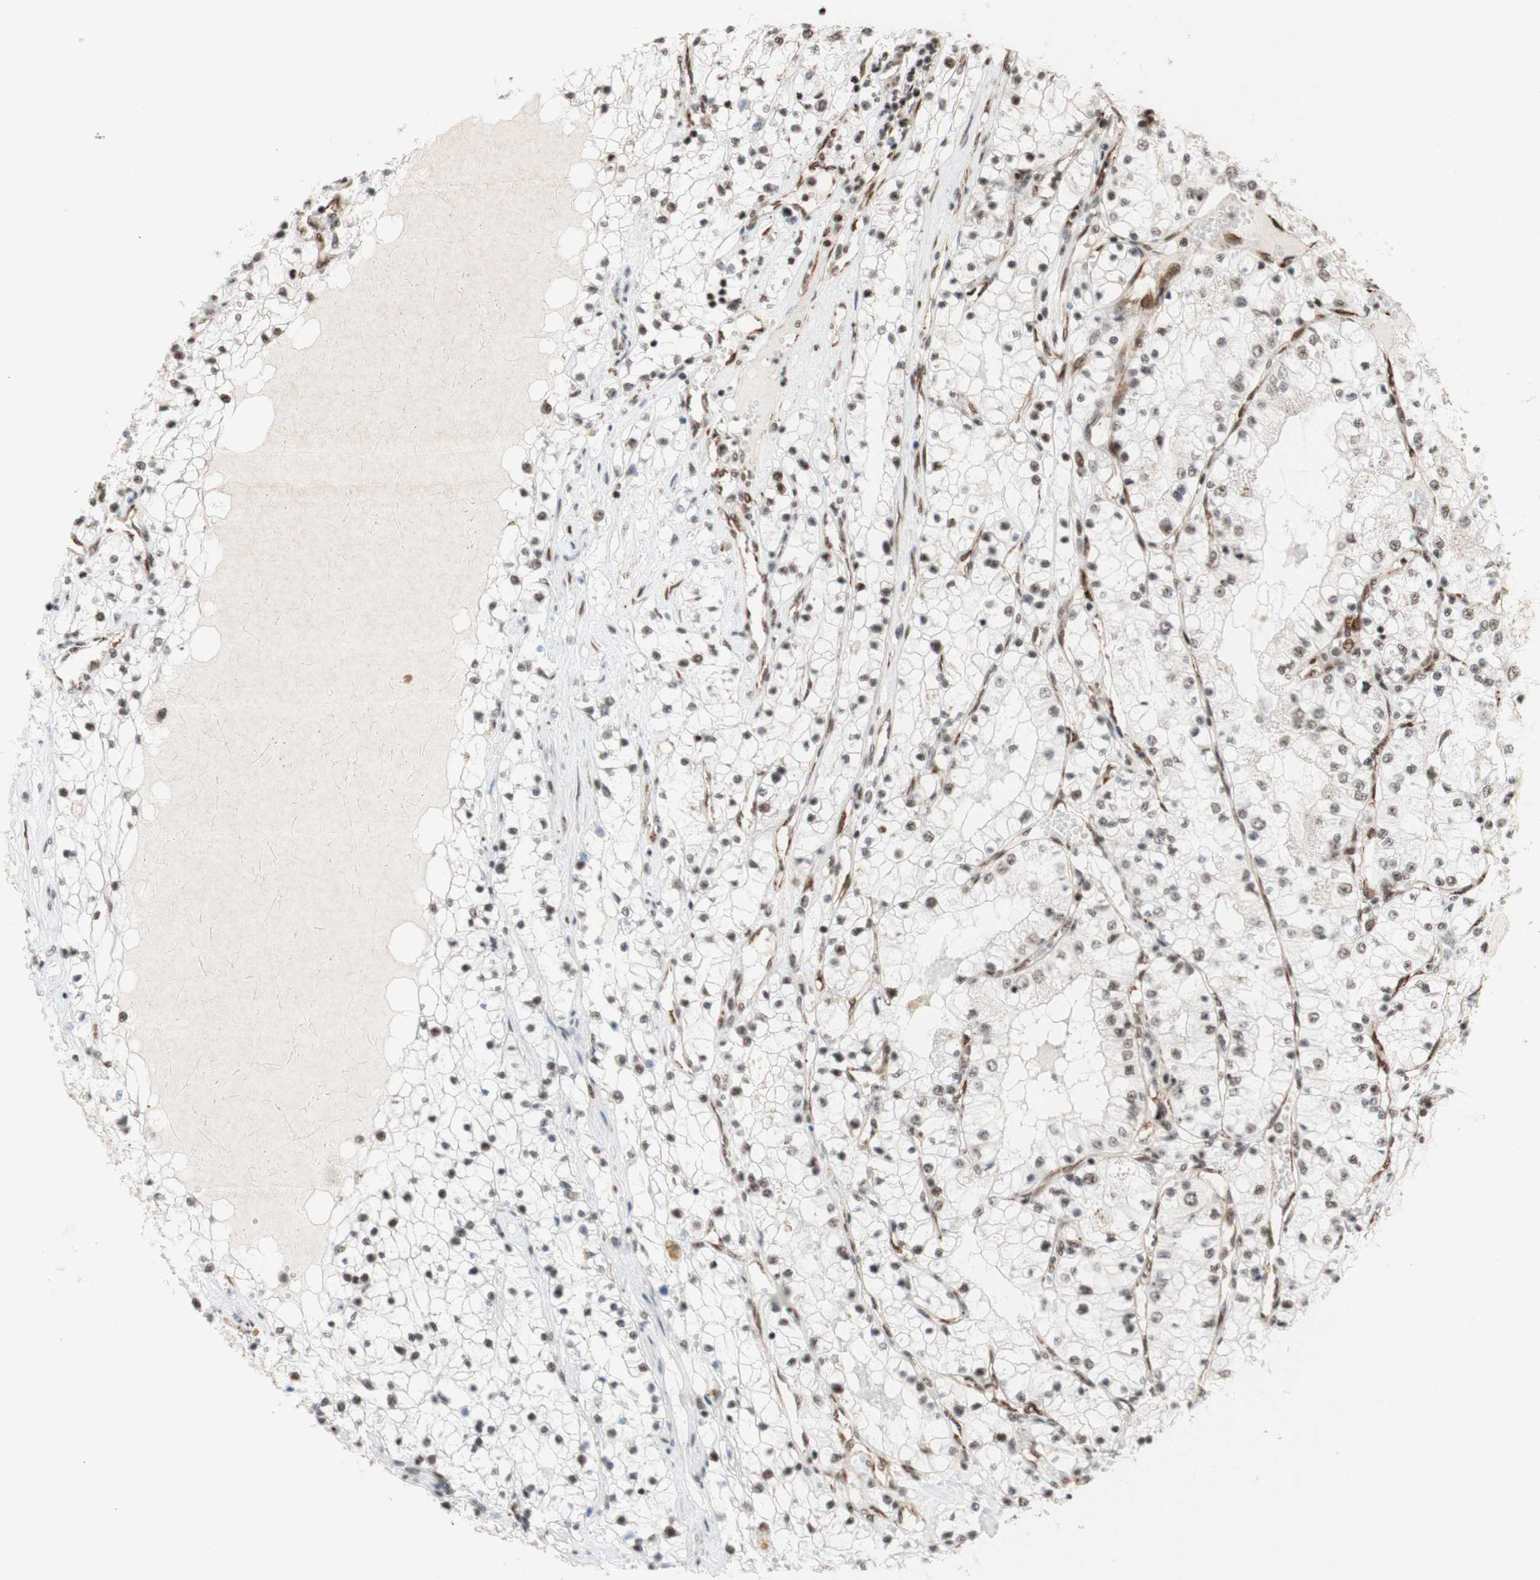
{"staining": {"intensity": "weak", "quantity": "25%-75%", "location": "nuclear"}, "tissue": "renal cancer", "cell_type": "Tumor cells", "image_type": "cancer", "snomed": [{"axis": "morphology", "description": "Adenocarcinoma, NOS"}, {"axis": "topography", "description": "Kidney"}], "caption": "Renal cancer (adenocarcinoma) stained for a protein displays weak nuclear positivity in tumor cells.", "gene": "SAP18", "patient": {"sex": "male", "age": 68}}